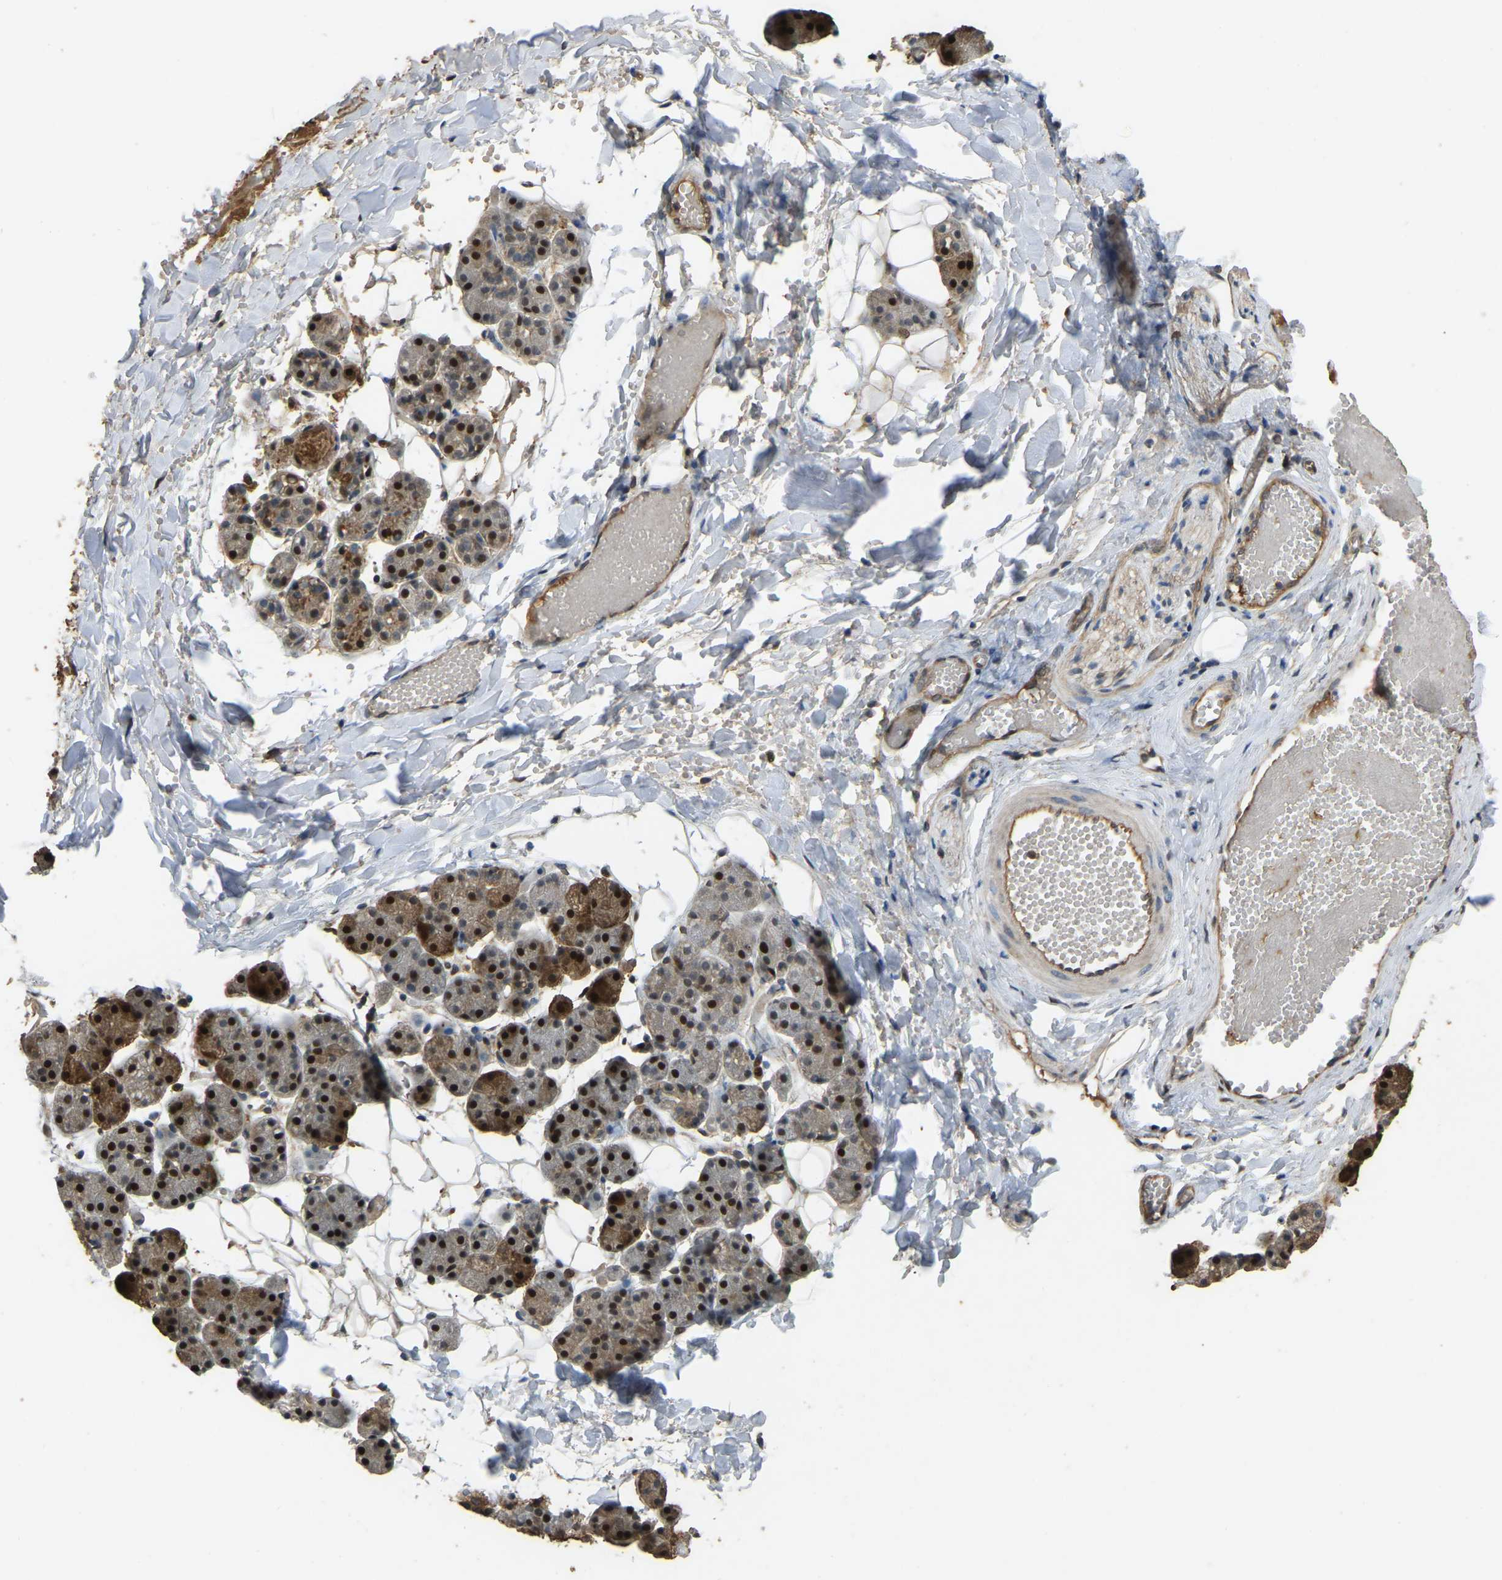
{"staining": {"intensity": "strong", "quantity": "25%-75%", "location": "cytoplasmic/membranous,nuclear"}, "tissue": "salivary gland", "cell_type": "Glandular cells", "image_type": "normal", "snomed": [{"axis": "morphology", "description": "Normal tissue, NOS"}, {"axis": "topography", "description": "Salivary gland"}], "caption": "IHC of unremarkable salivary gland demonstrates high levels of strong cytoplasmic/membranous,nuclear staining in approximately 25%-75% of glandular cells. (brown staining indicates protein expression, while blue staining denotes nuclei).", "gene": "C21orf91", "patient": {"sex": "female", "age": 33}}